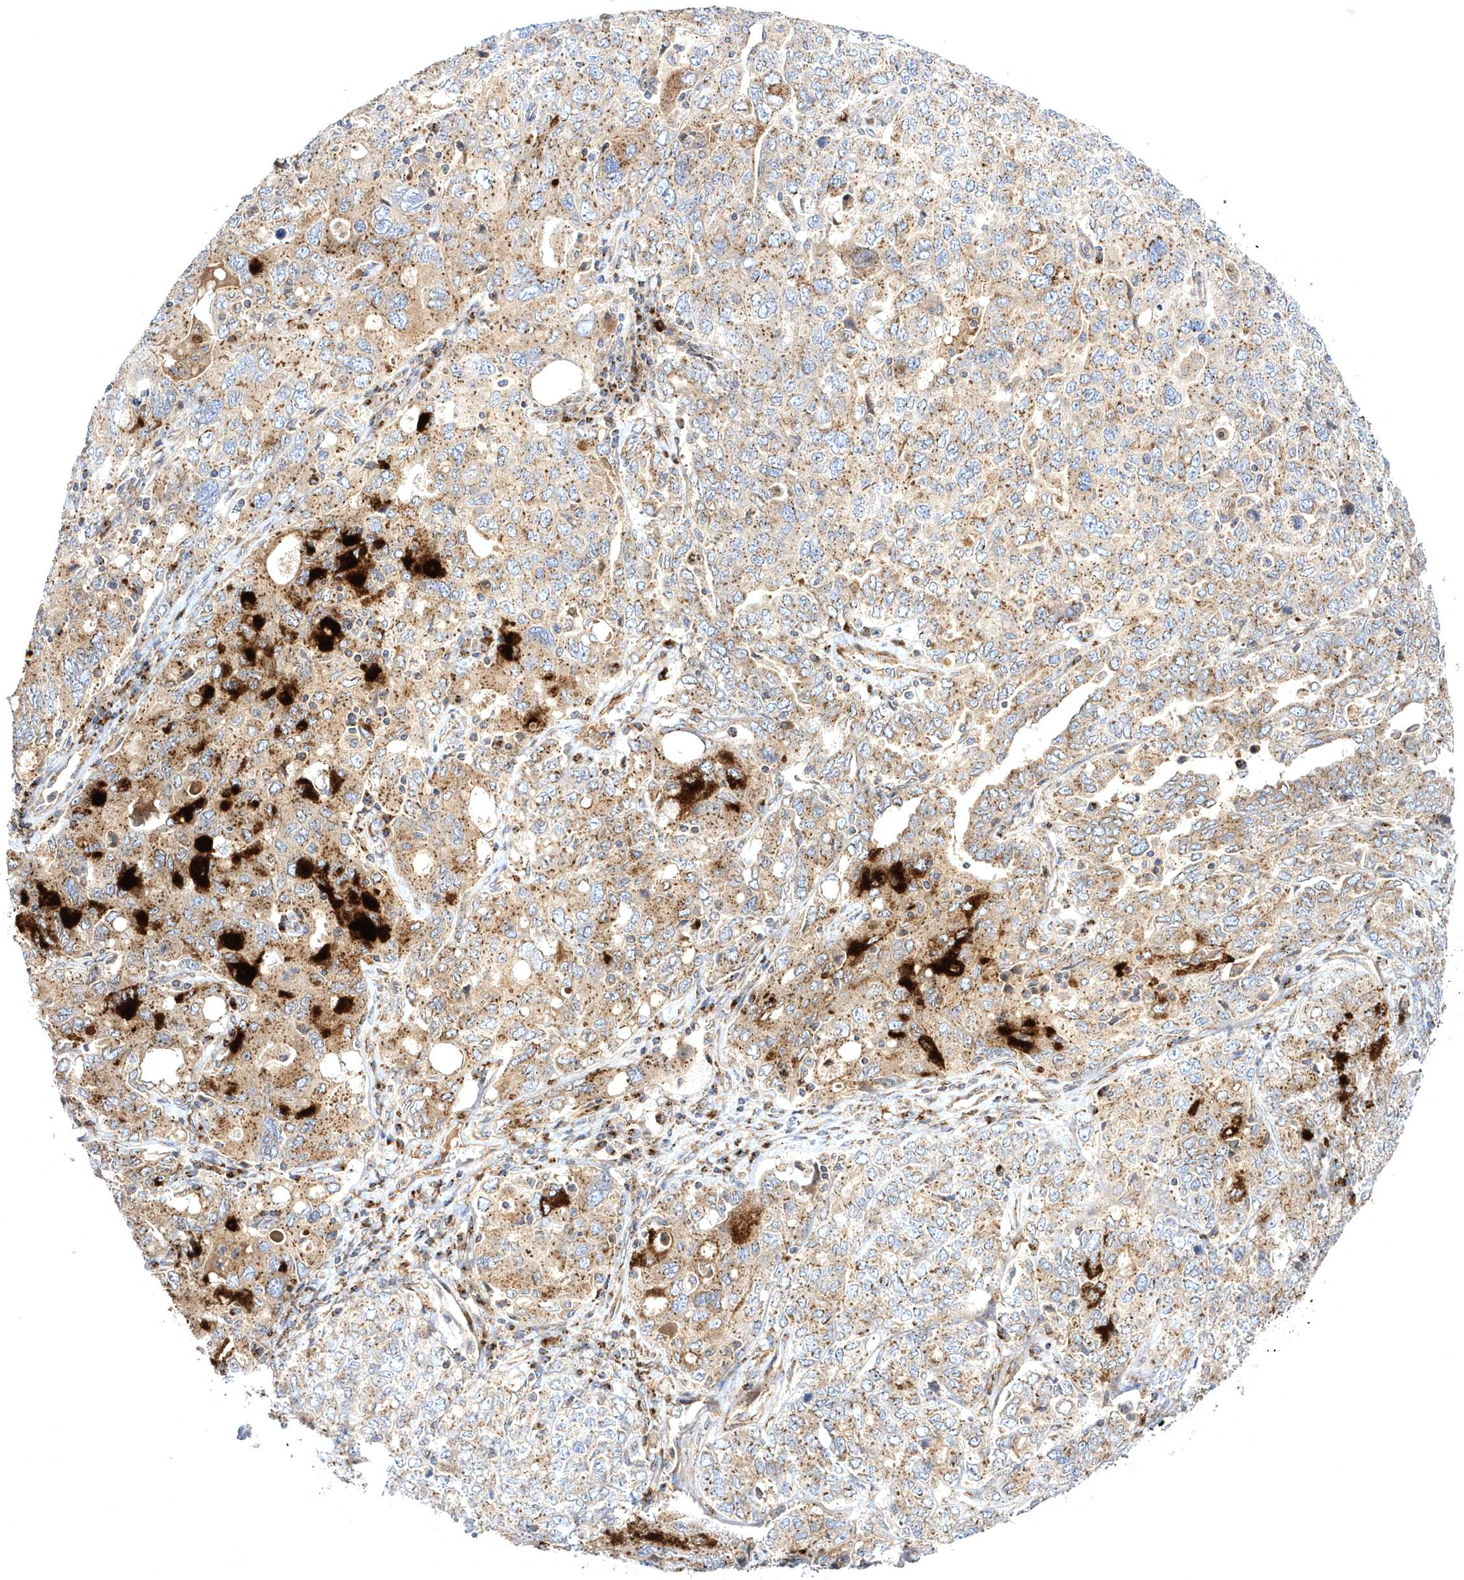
{"staining": {"intensity": "moderate", "quantity": ">75%", "location": "cytoplasmic/membranous"}, "tissue": "ovarian cancer", "cell_type": "Tumor cells", "image_type": "cancer", "snomed": [{"axis": "morphology", "description": "Carcinoma, endometroid"}, {"axis": "topography", "description": "Ovary"}], "caption": "Immunohistochemical staining of human ovarian endometroid carcinoma displays medium levels of moderate cytoplasmic/membranous protein expression in approximately >75% of tumor cells.", "gene": "COPB2", "patient": {"sex": "female", "age": 62}}